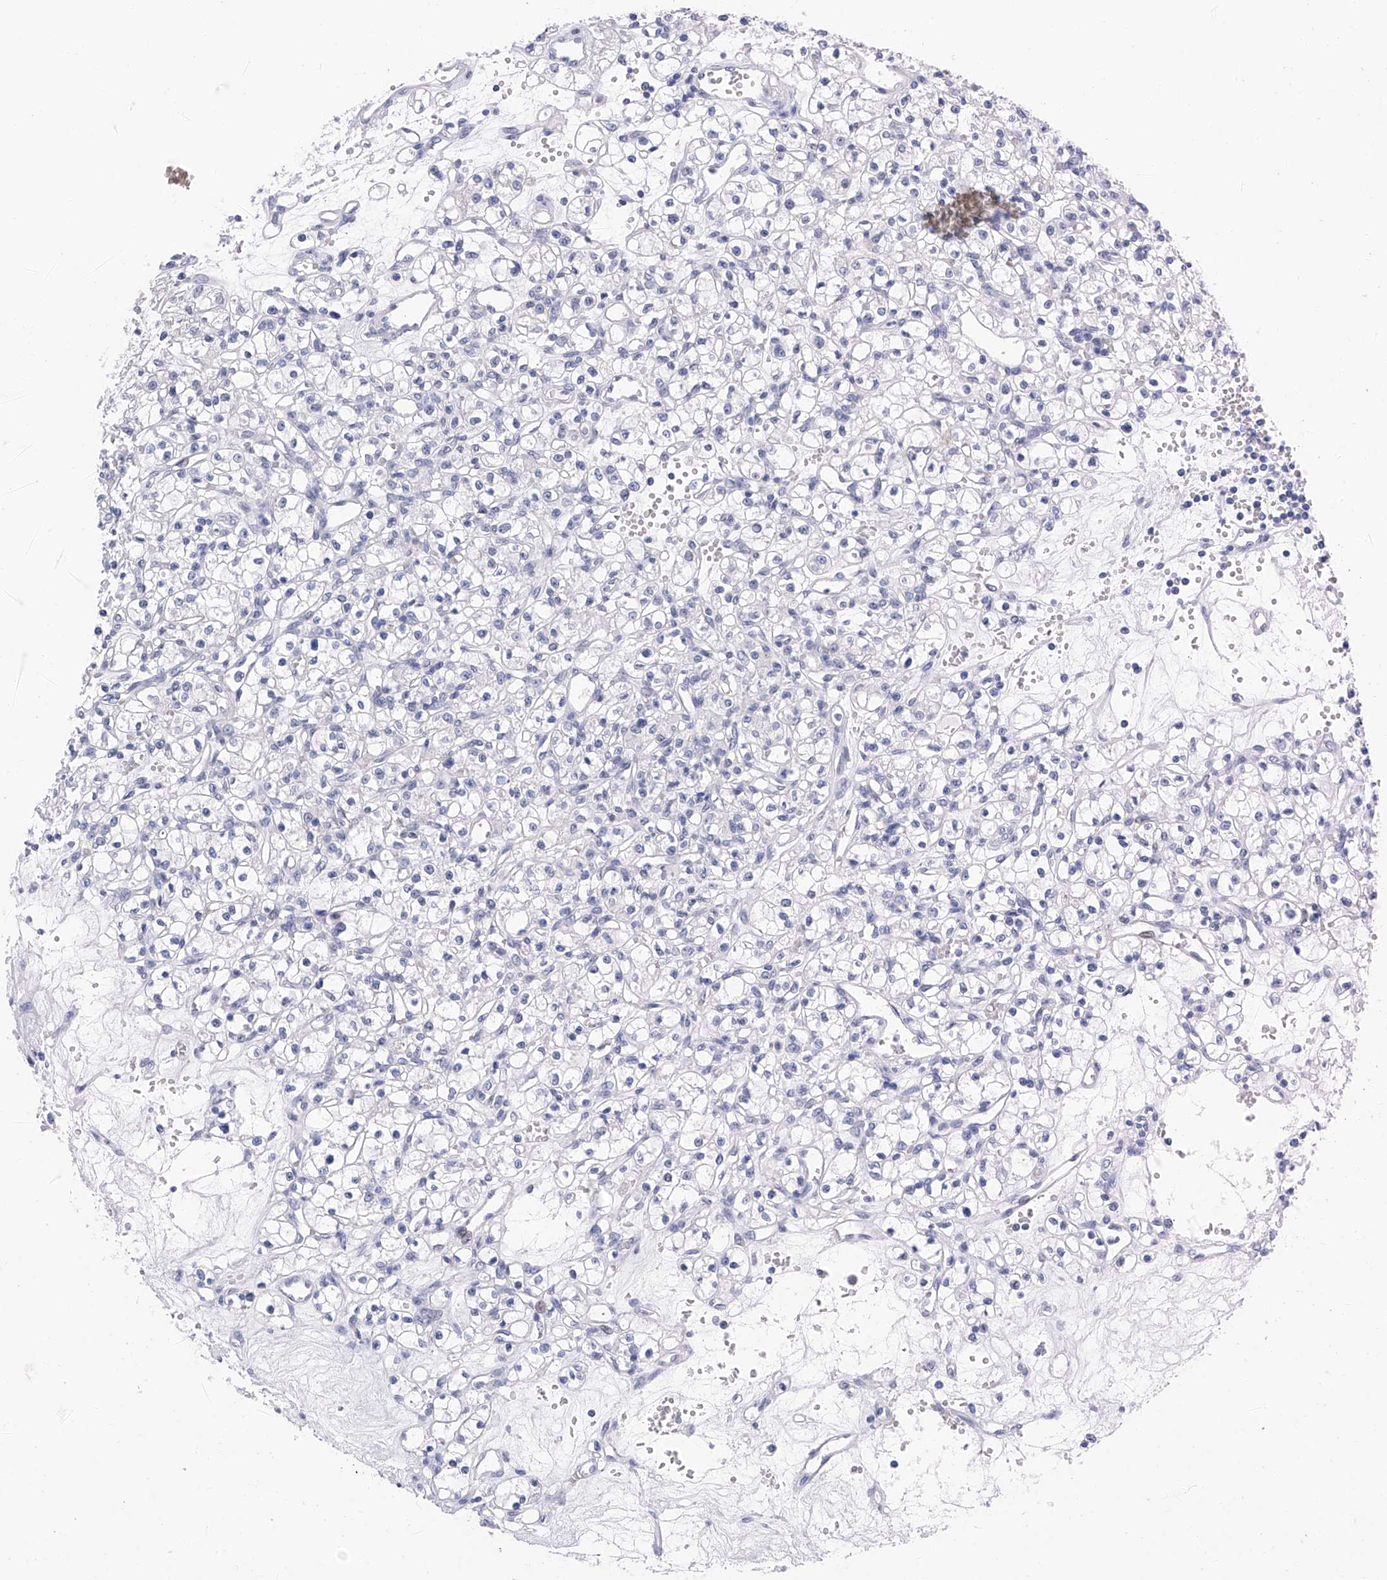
{"staining": {"intensity": "negative", "quantity": "none", "location": "none"}, "tissue": "renal cancer", "cell_type": "Tumor cells", "image_type": "cancer", "snomed": [{"axis": "morphology", "description": "Adenocarcinoma, NOS"}, {"axis": "topography", "description": "Kidney"}], "caption": "Immunohistochemistry photomicrograph of human adenocarcinoma (renal) stained for a protein (brown), which exhibits no positivity in tumor cells.", "gene": "CYP2A7", "patient": {"sex": "female", "age": 59}}